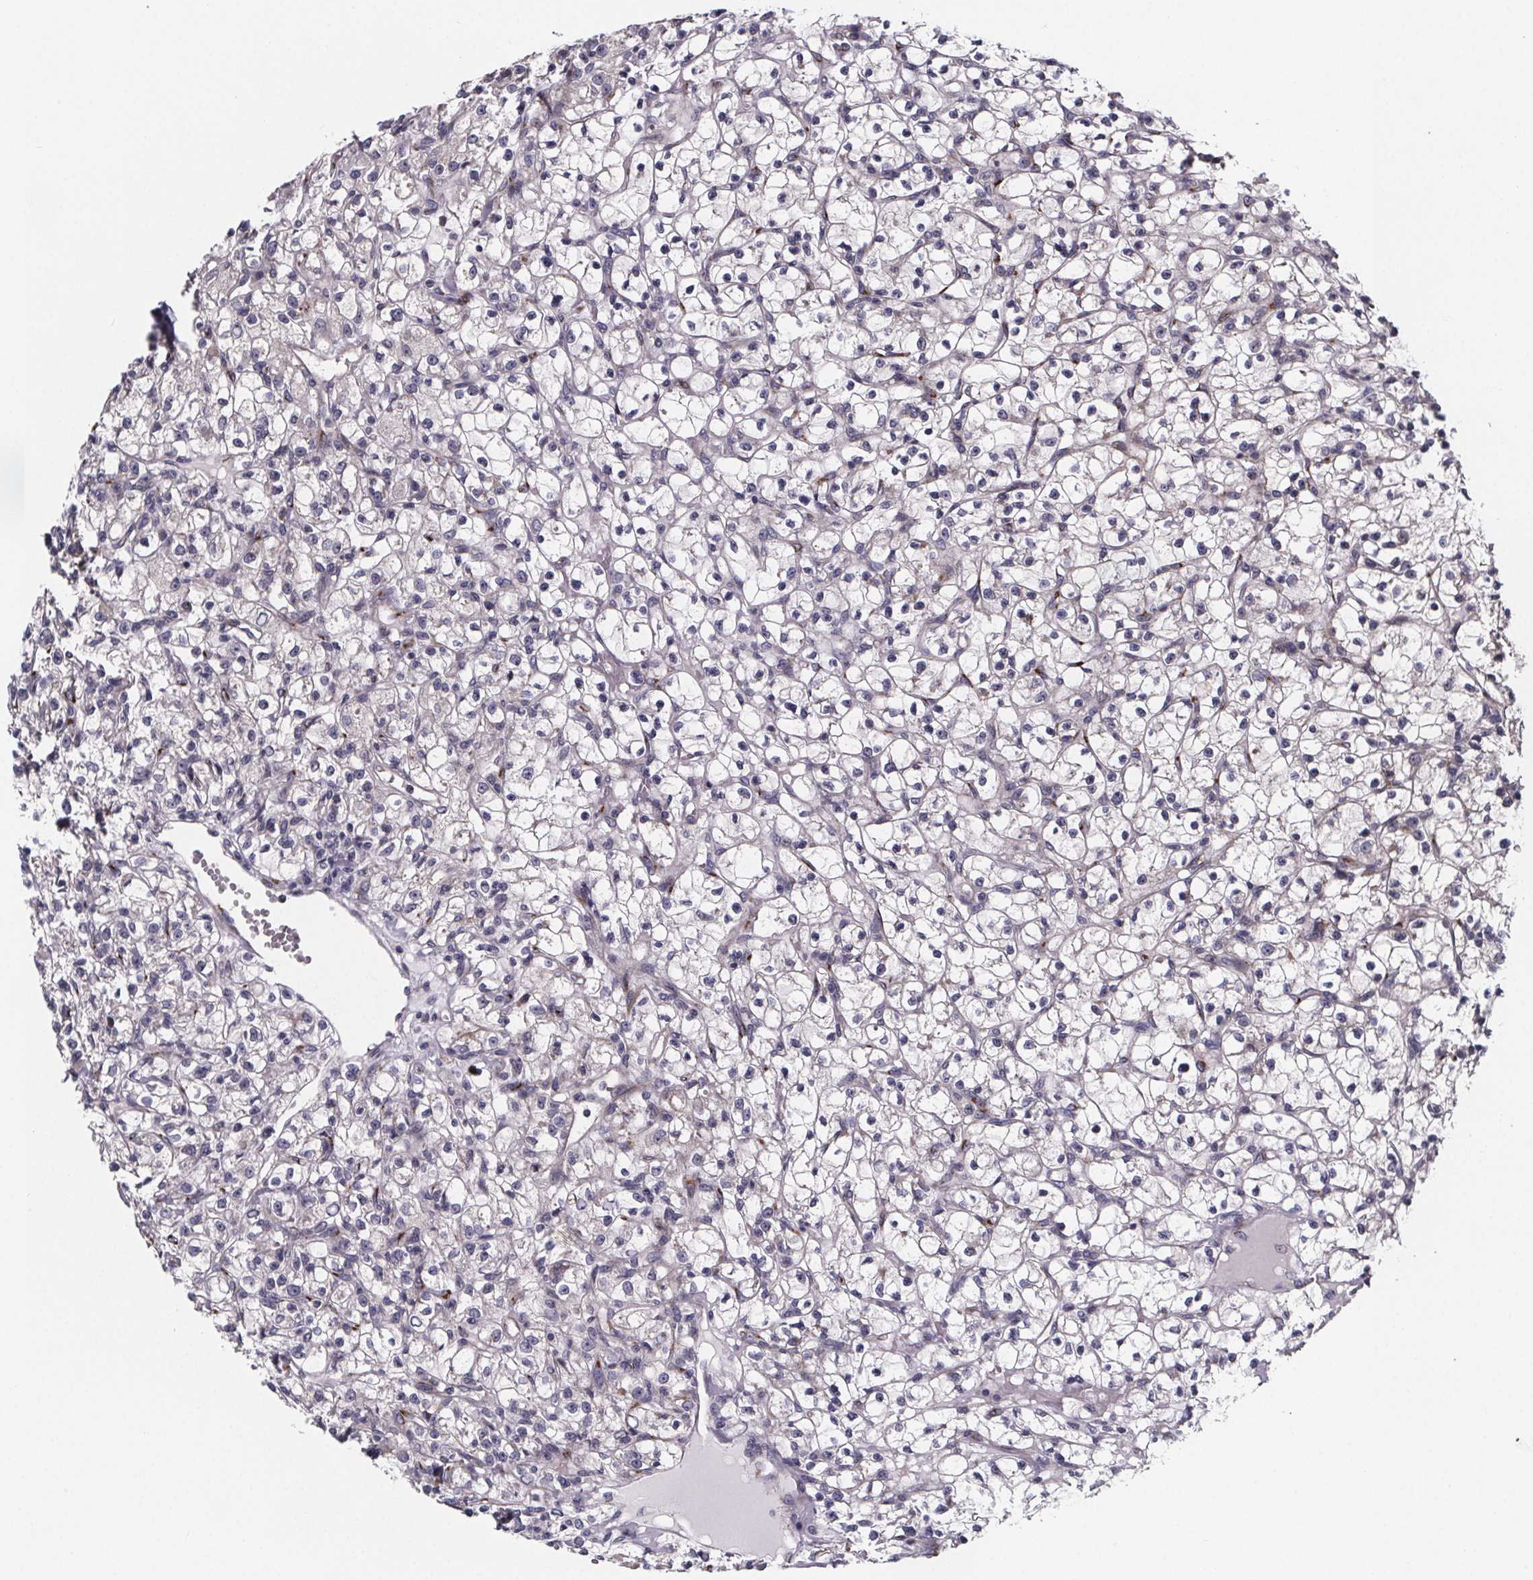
{"staining": {"intensity": "negative", "quantity": "none", "location": "none"}, "tissue": "renal cancer", "cell_type": "Tumor cells", "image_type": "cancer", "snomed": [{"axis": "morphology", "description": "Adenocarcinoma, NOS"}, {"axis": "topography", "description": "Kidney"}], "caption": "High magnification brightfield microscopy of adenocarcinoma (renal) stained with DAB (3,3'-diaminobenzidine) (brown) and counterstained with hematoxylin (blue): tumor cells show no significant staining.", "gene": "NDST1", "patient": {"sex": "female", "age": 59}}